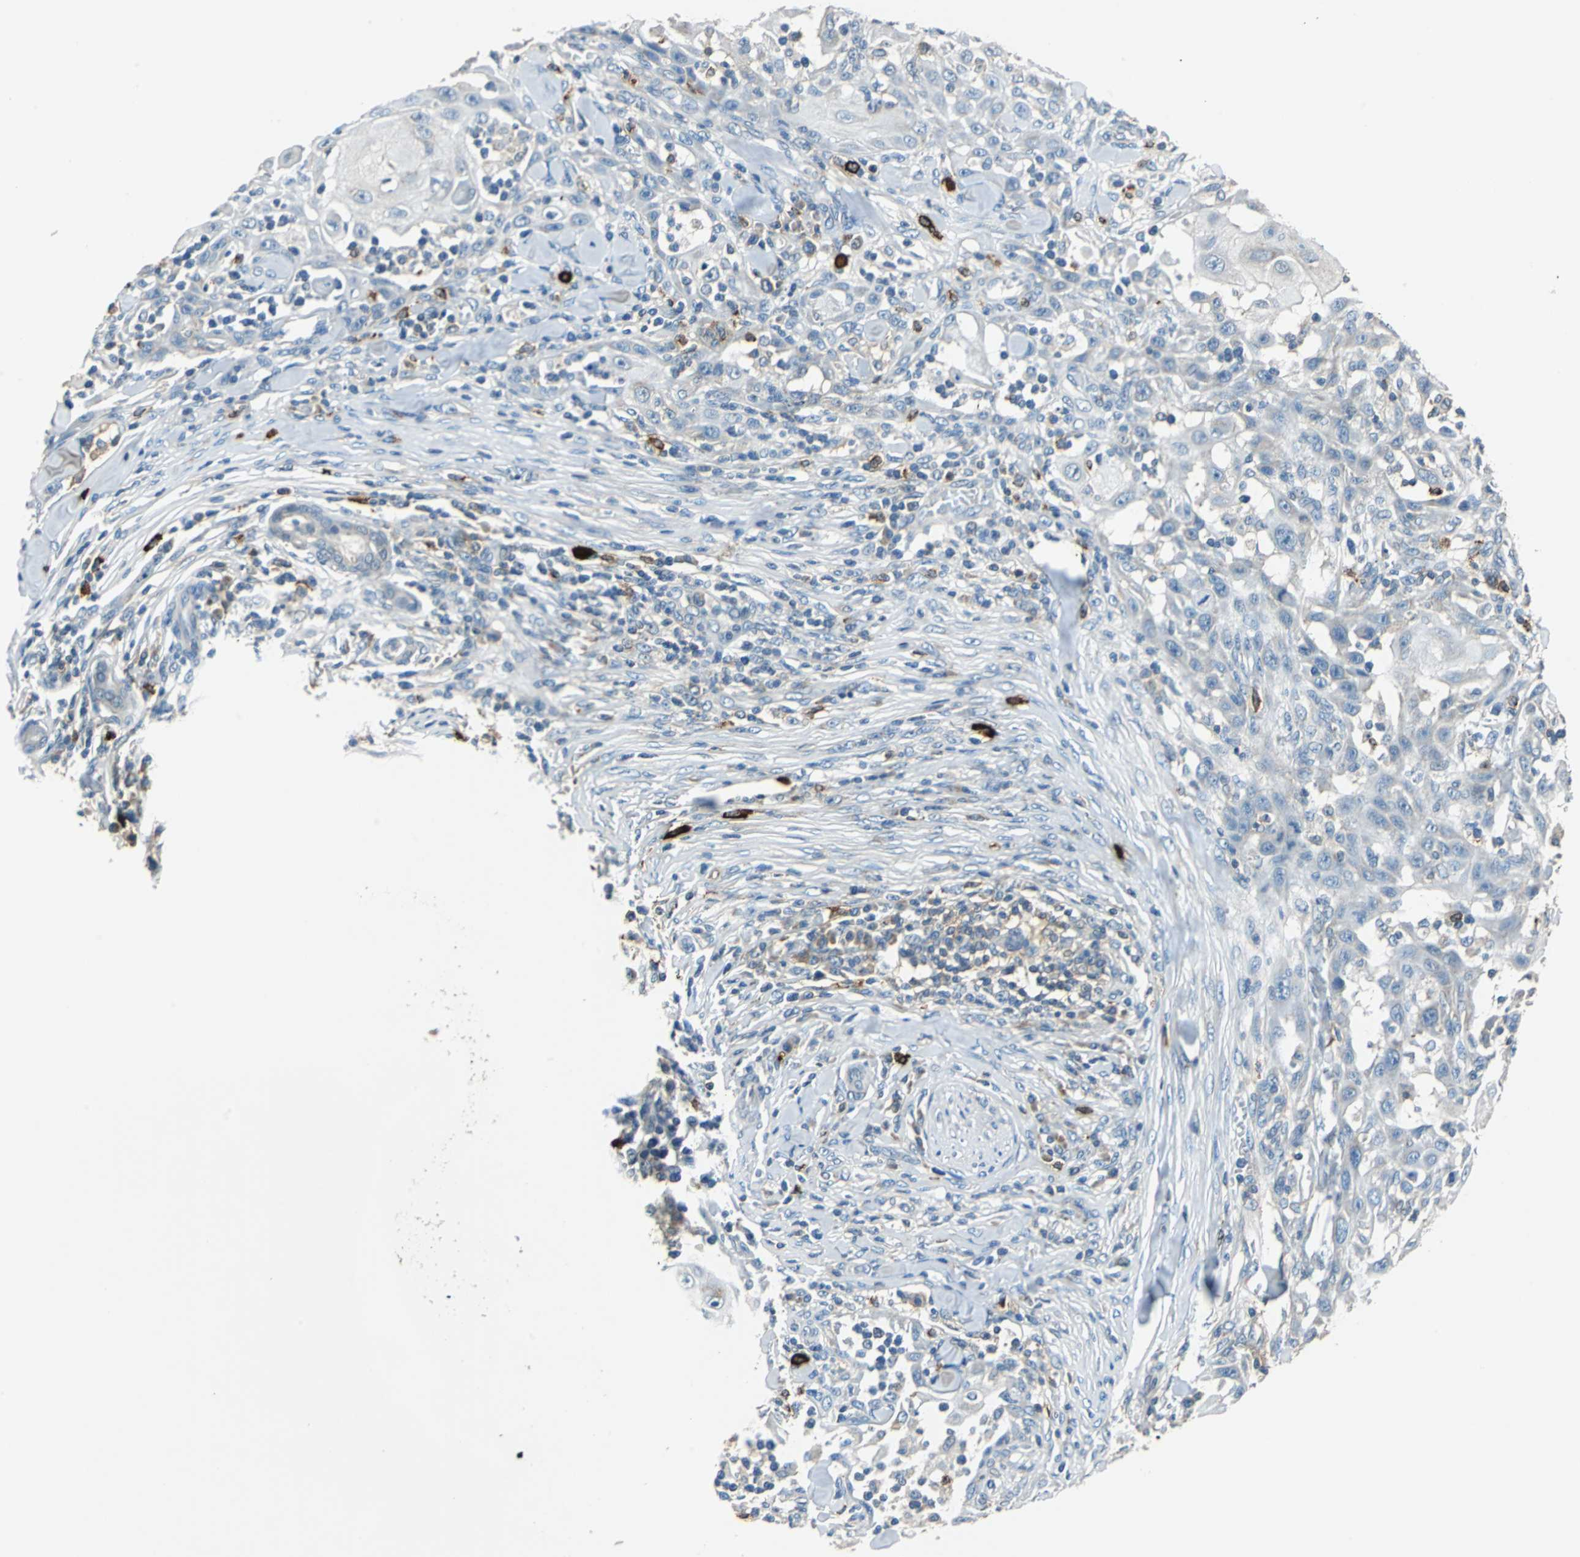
{"staining": {"intensity": "negative", "quantity": "none", "location": "none"}, "tissue": "skin cancer", "cell_type": "Tumor cells", "image_type": "cancer", "snomed": [{"axis": "morphology", "description": "Squamous cell carcinoma, NOS"}, {"axis": "topography", "description": "Skin"}], "caption": "This is an immunohistochemistry (IHC) image of skin squamous cell carcinoma. There is no expression in tumor cells.", "gene": "CPA3", "patient": {"sex": "male", "age": 24}}